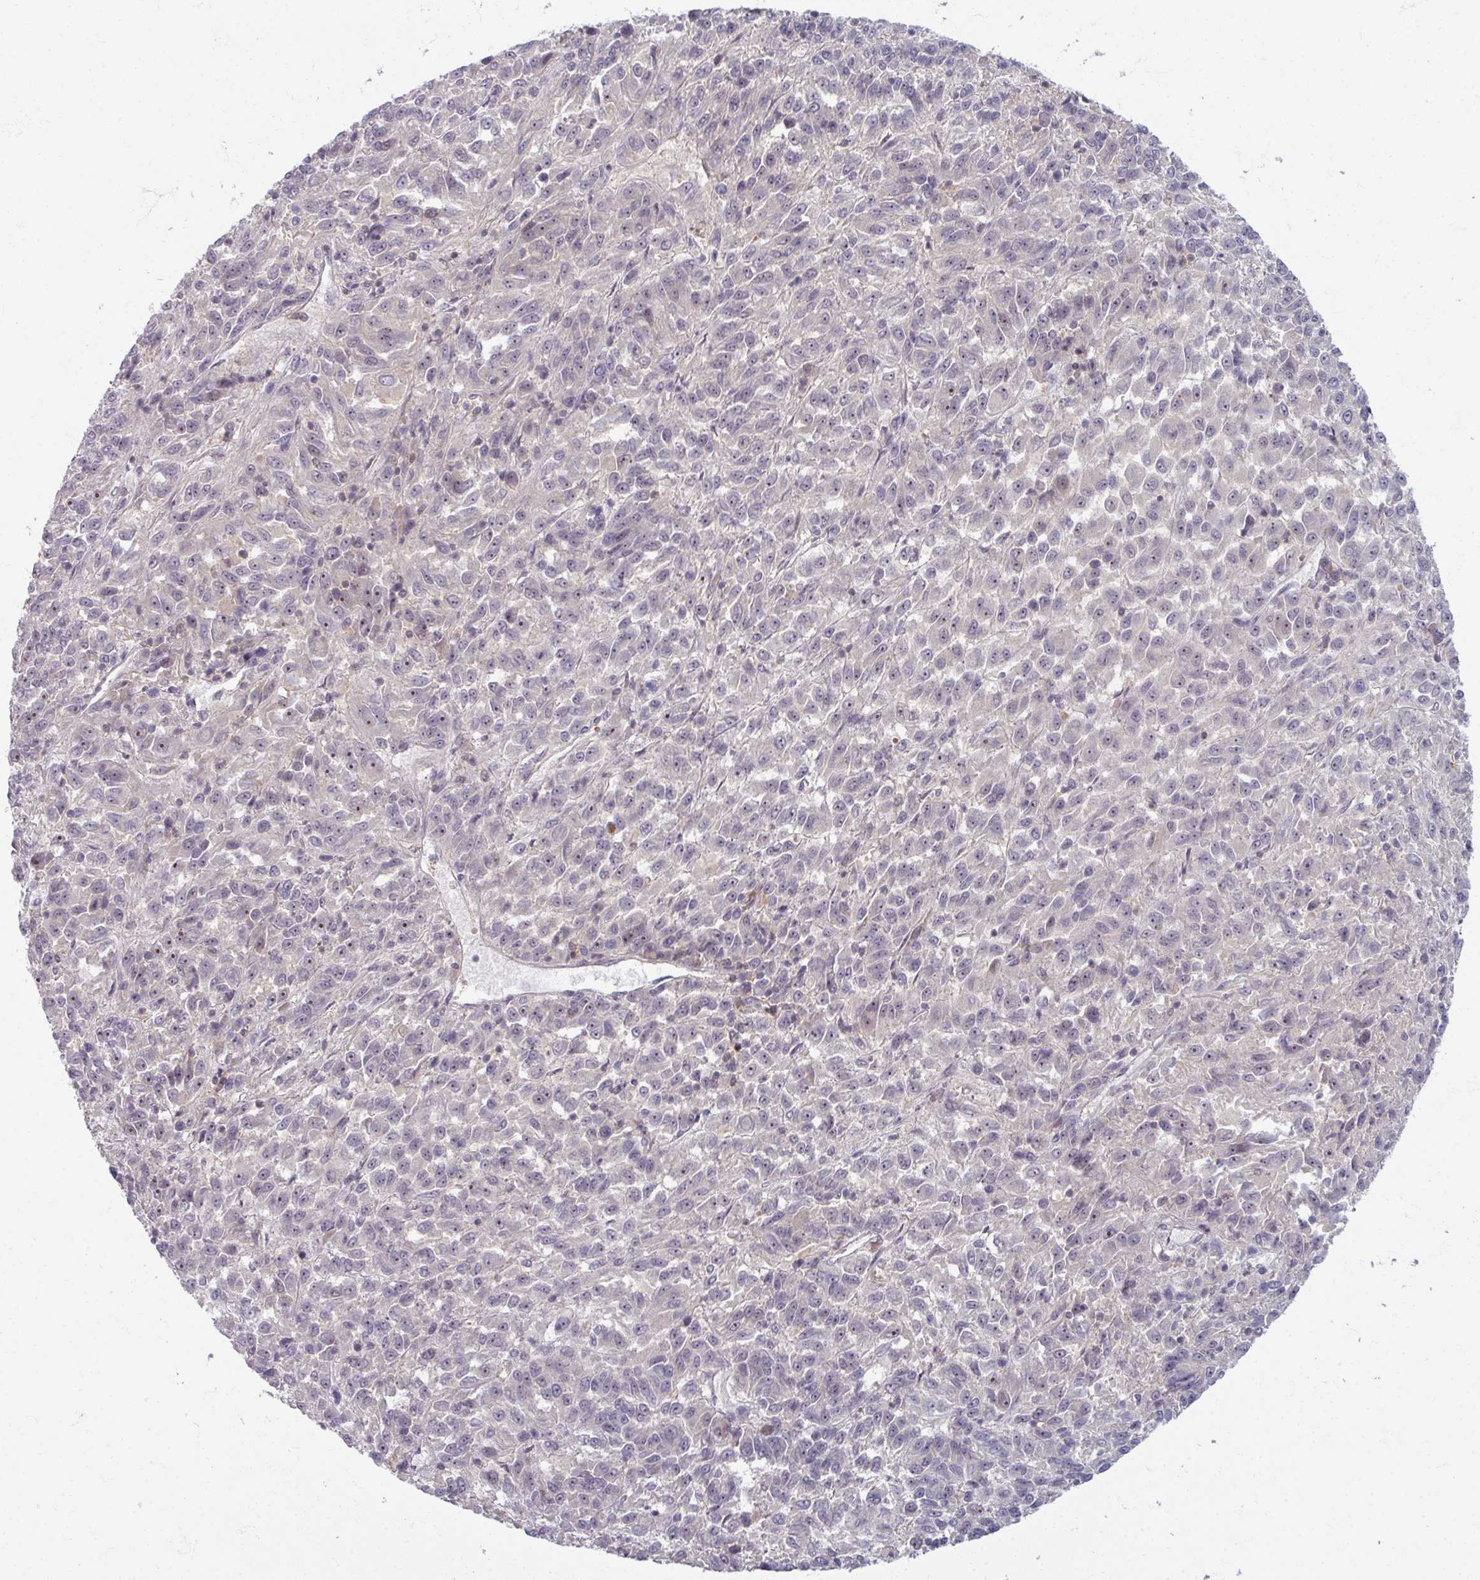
{"staining": {"intensity": "negative", "quantity": "none", "location": "none"}, "tissue": "melanoma", "cell_type": "Tumor cells", "image_type": "cancer", "snomed": [{"axis": "morphology", "description": "Malignant melanoma, Metastatic site"}, {"axis": "topography", "description": "Lung"}], "caption": "An immunohistochemistry (IHC) image of malignant melanoma (metastatic site) is shown. There is no staining in tumor cells of malignant melanoma (metastatic site). The staining was performed using DAB to visualize the protein expression in brown, while the nuclei were stained in blue with hematoxylin (Magnification: 20x).", "gene": "TTLL7", "patient": {"sex": "male", "age": 64}}